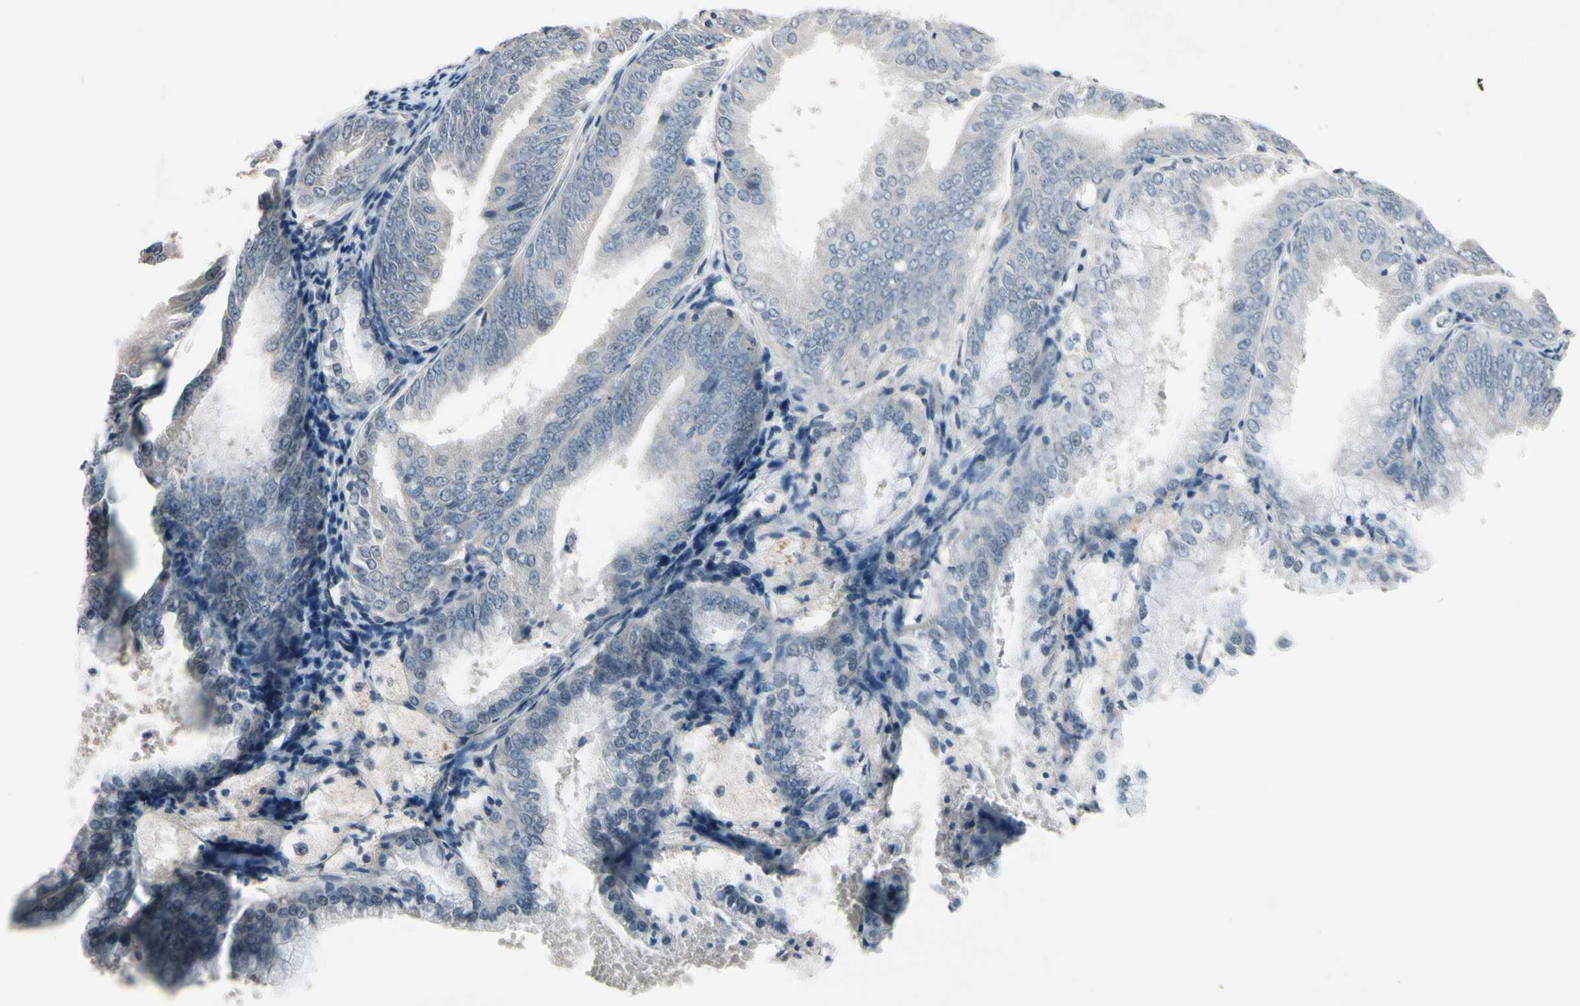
{"staining": {"intensity": "negative", "quantity": "none", "location": "none"}, "tissue": "endometrial cancer", "cell_type": "Tumor cells", "image_type": "cancer", "snomed": [{"axis": "morphology", "description": "Adenocarcinoma, NOS"}, {"axis": "topography", "description": "Endometrium"}], "caption": "Endometrial cancer stained for a protein using immunohistochemistry reveals no staining tumor cells.", "gene": "SV2A", "patient": {"sex": "female", "age": 63}}